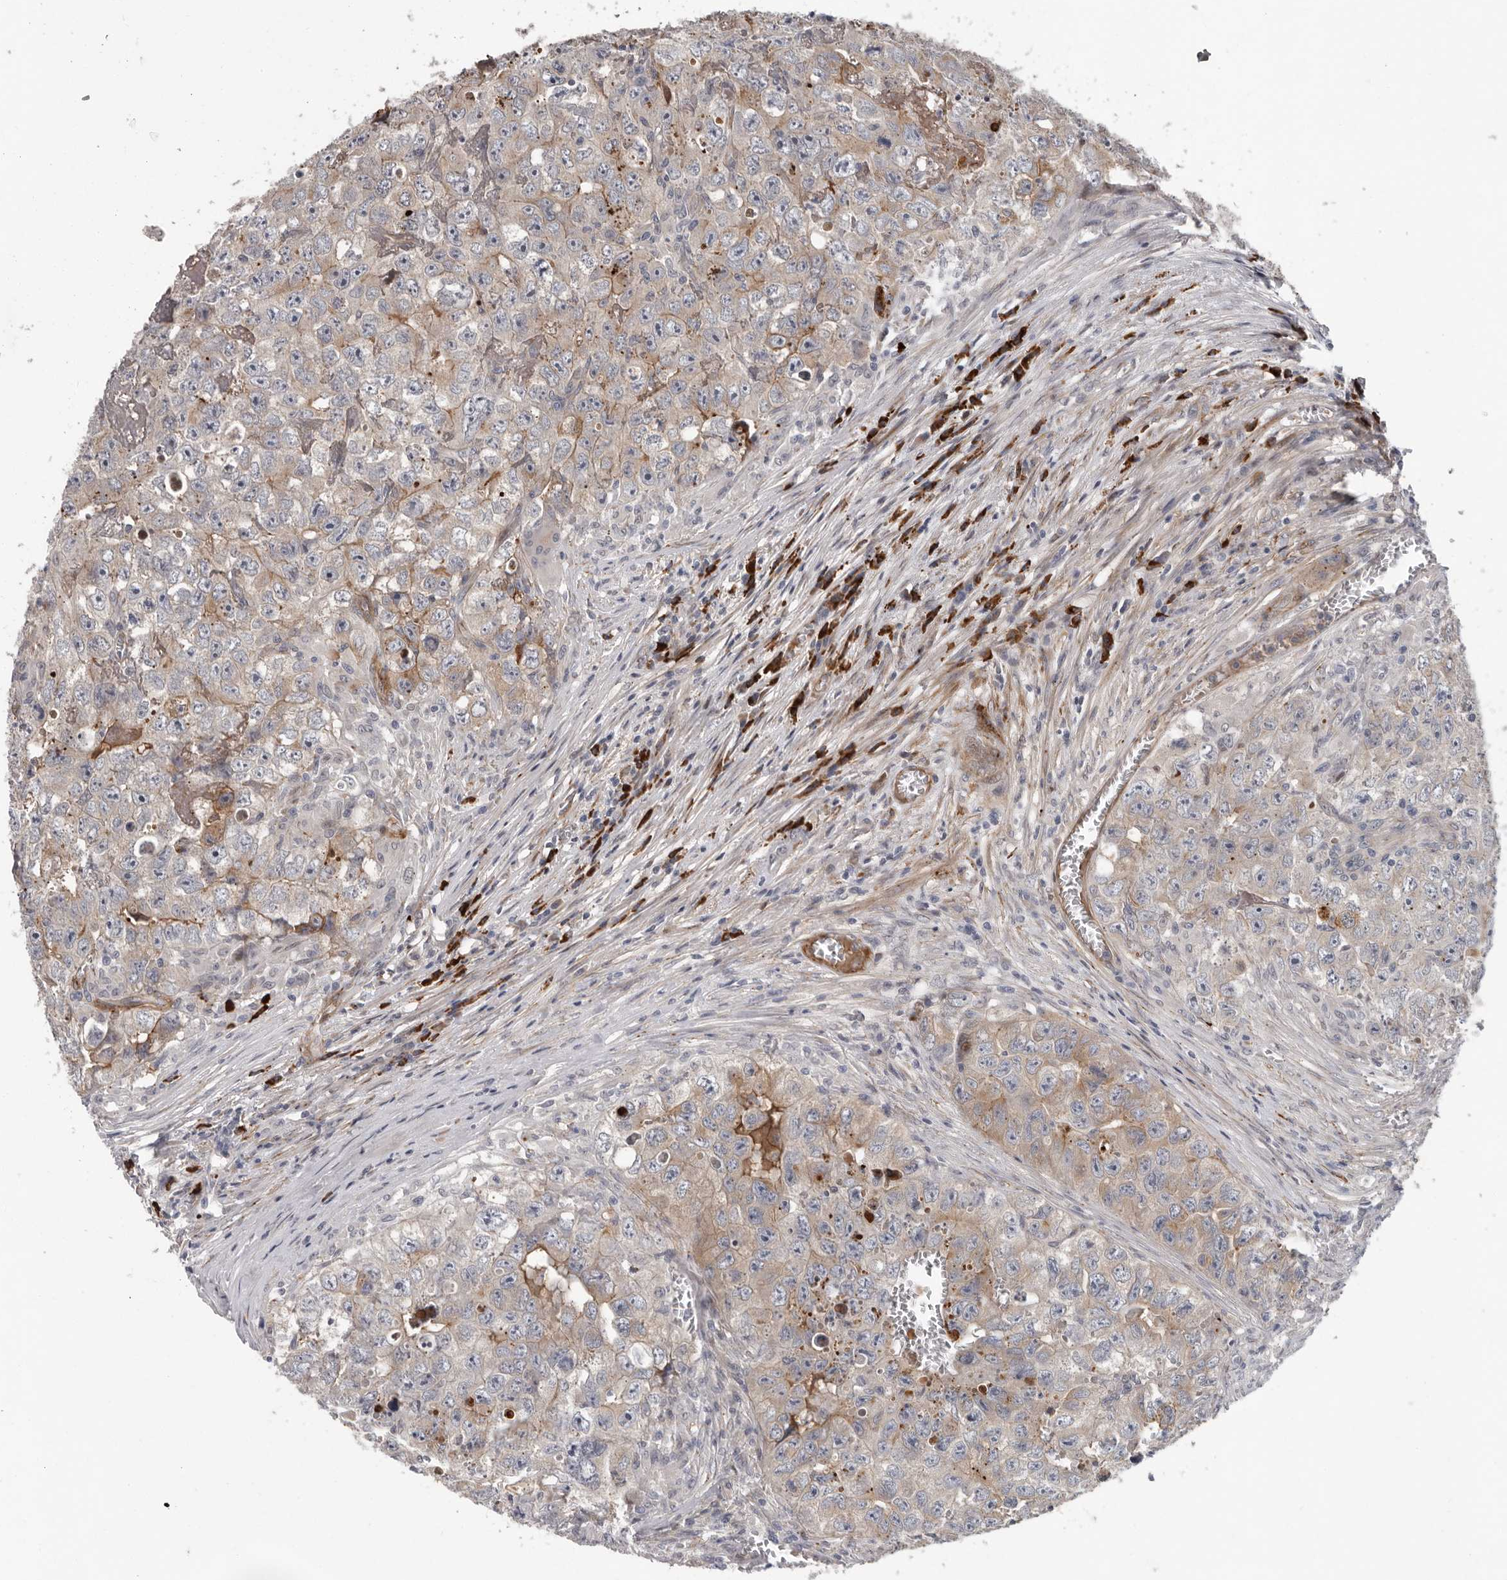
{"staining": {"intensity": "weak", "quantity": ">75%", "location": "cytoplasmic/membranous"}, "tissue": "testis cancer", "cell_type": "Tumor cells", "image_type": "cancer", "snomed": [{"axis": "morphology", "description": "Seminoma, NOS"}, {"axis": "morphology", "description": "Carcinoma, Embryonal, NOS"}, {"axis": "topography", "description": "Testis"}], "caption": "Testis embryonal carcinoma stained with DAB (3,3'-diaminobenzidine) IHC reveals low levels of weak cytoplasmic/membranous staining in approximately >75% of tumor cells.", "gene": "ATXN3L", "patient": {"sex": "male", "age": 43}}